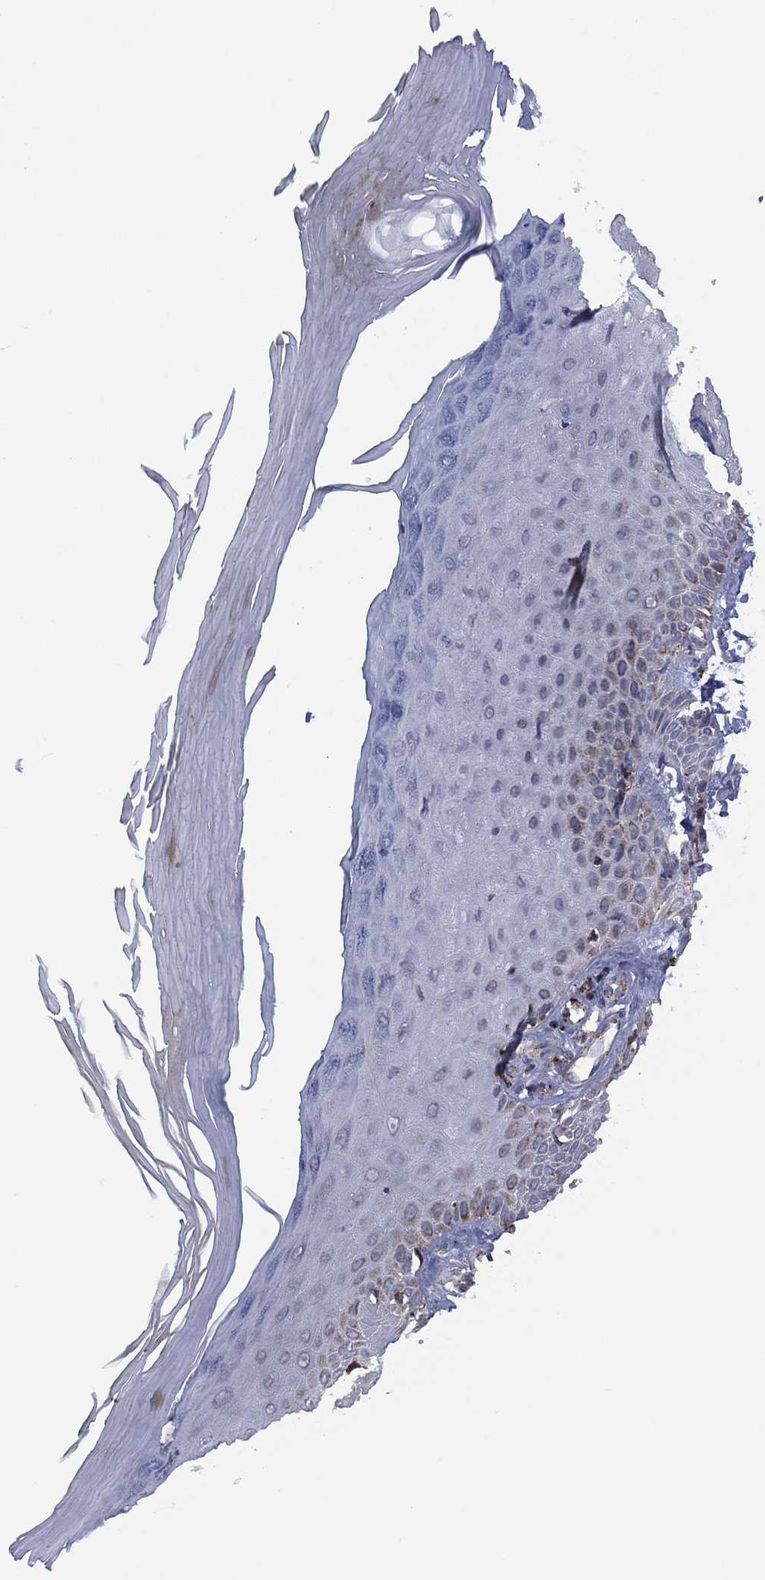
{"staining": {"intensity": "negative", "quantity": "none", "location": "none"}, "tissue": "skin", "cell_type": "Fibroblasts", "image_type": "normal", "snomed": [{"axis": "morphology", "description": "Normal tissue, NOS"}, {"axis": "morphology", "description": "Inflammation, NOS"}, {"axis": "morphology", "description": "Fibrosis, NOS"}, {"axis": "topography", "description": "Skin"}], "caption": "Micrograph shows no protein positivity in fibroblasts of normal skin. (DAB (3,3'-diaminobenzidine) immunohistochemistry (IHC), high magnification).", "gene": "PPP2R5A", "patient": {"sex": "male", "age": 71}}